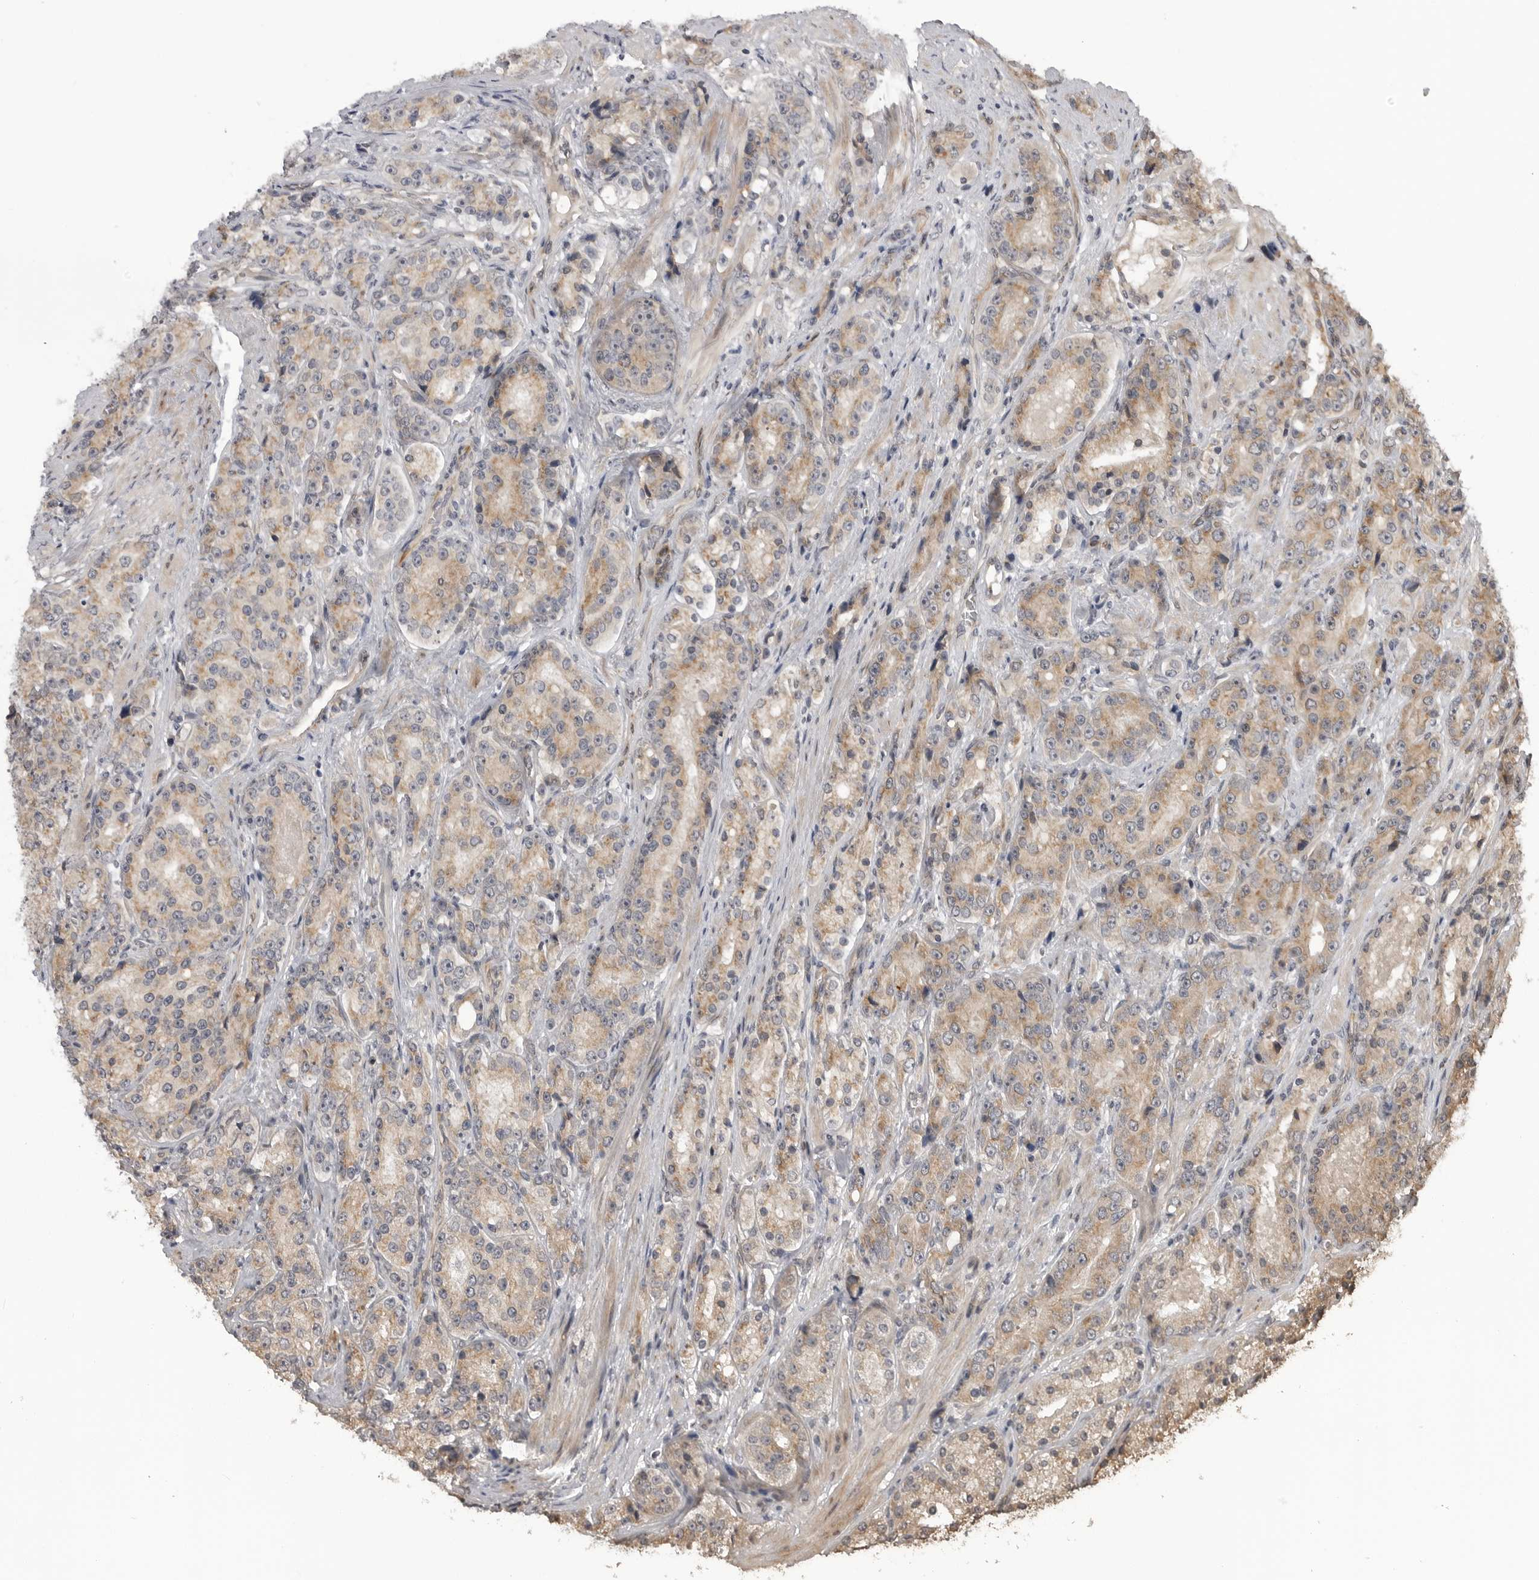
{"staining": {"intensity": "weak", "quantity": ">75%", "location": "cytoplasmic/membranous"}, "tissue": "prostate cancer", "cell_type": "Tumor cells", "image_type": "cancer", "snomed": [{"axis": "morphology", "description": "Adenocarcinoma, High grade"}, {"axis": "topography", "description": "Prostate"}], "caption": "There is low levels of weak cytoplasmic/membranous expression in tumor cells of prostate cancer (adenocarcinoma (high-grade)), as demonstrated by immunohistochemical staining (brown color).", "gene": "LRRC45", "patient": {"sex": "male", "age": 60}}